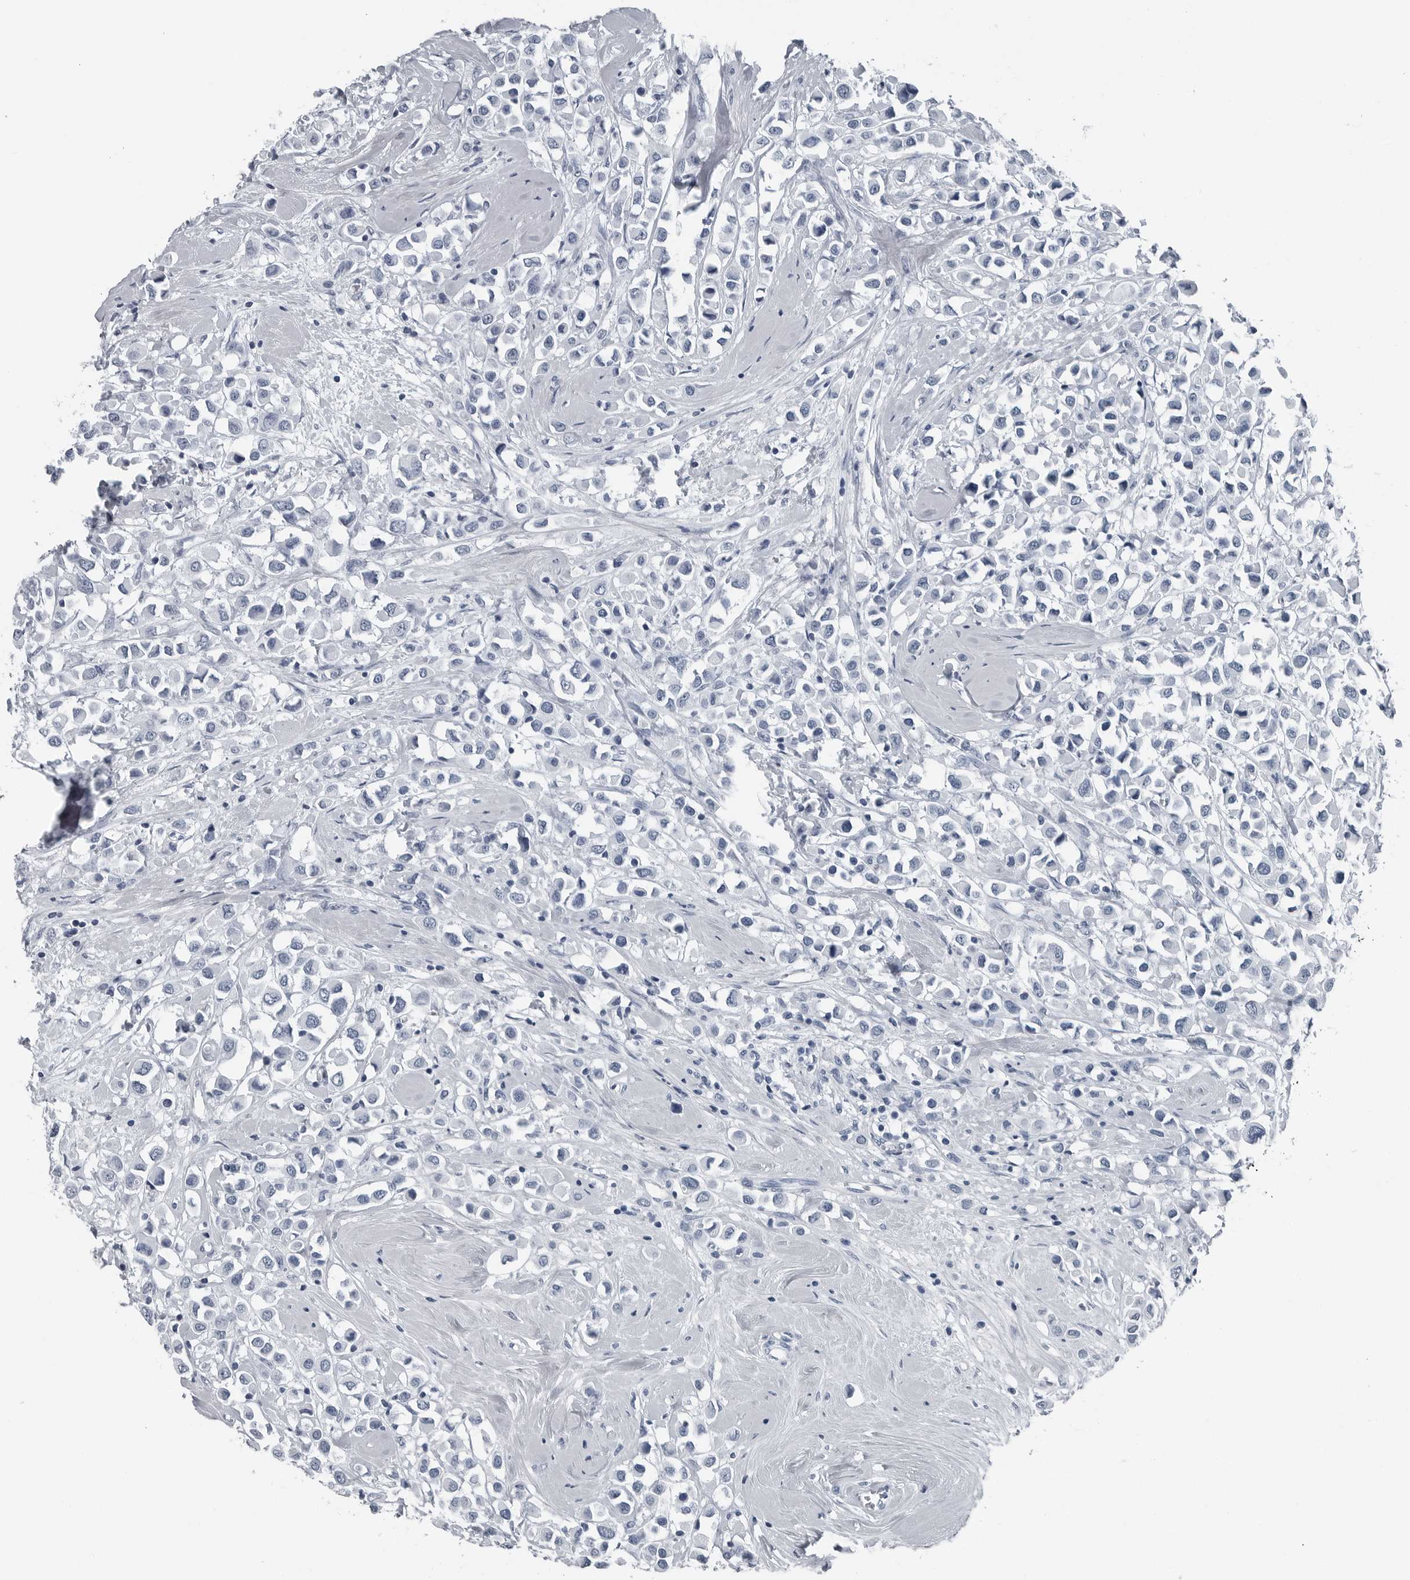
{"staining": {"intensity": "negative", "quantity": "none", "location": "none"}, "tissue": "breast cancer", "cell_type": "Tumor cells", "image_type": "cancer", "snomed": [{"axis": "morphology", "description": "Duct carcinoma"}, {"axis": "topography", "description": "Breast"}], "caption": "Protein analysis of breast cancer displays no significant staining in tumor cells.", "gene": "SPINK1", "patient": {"sex": "female", "age": 61}}